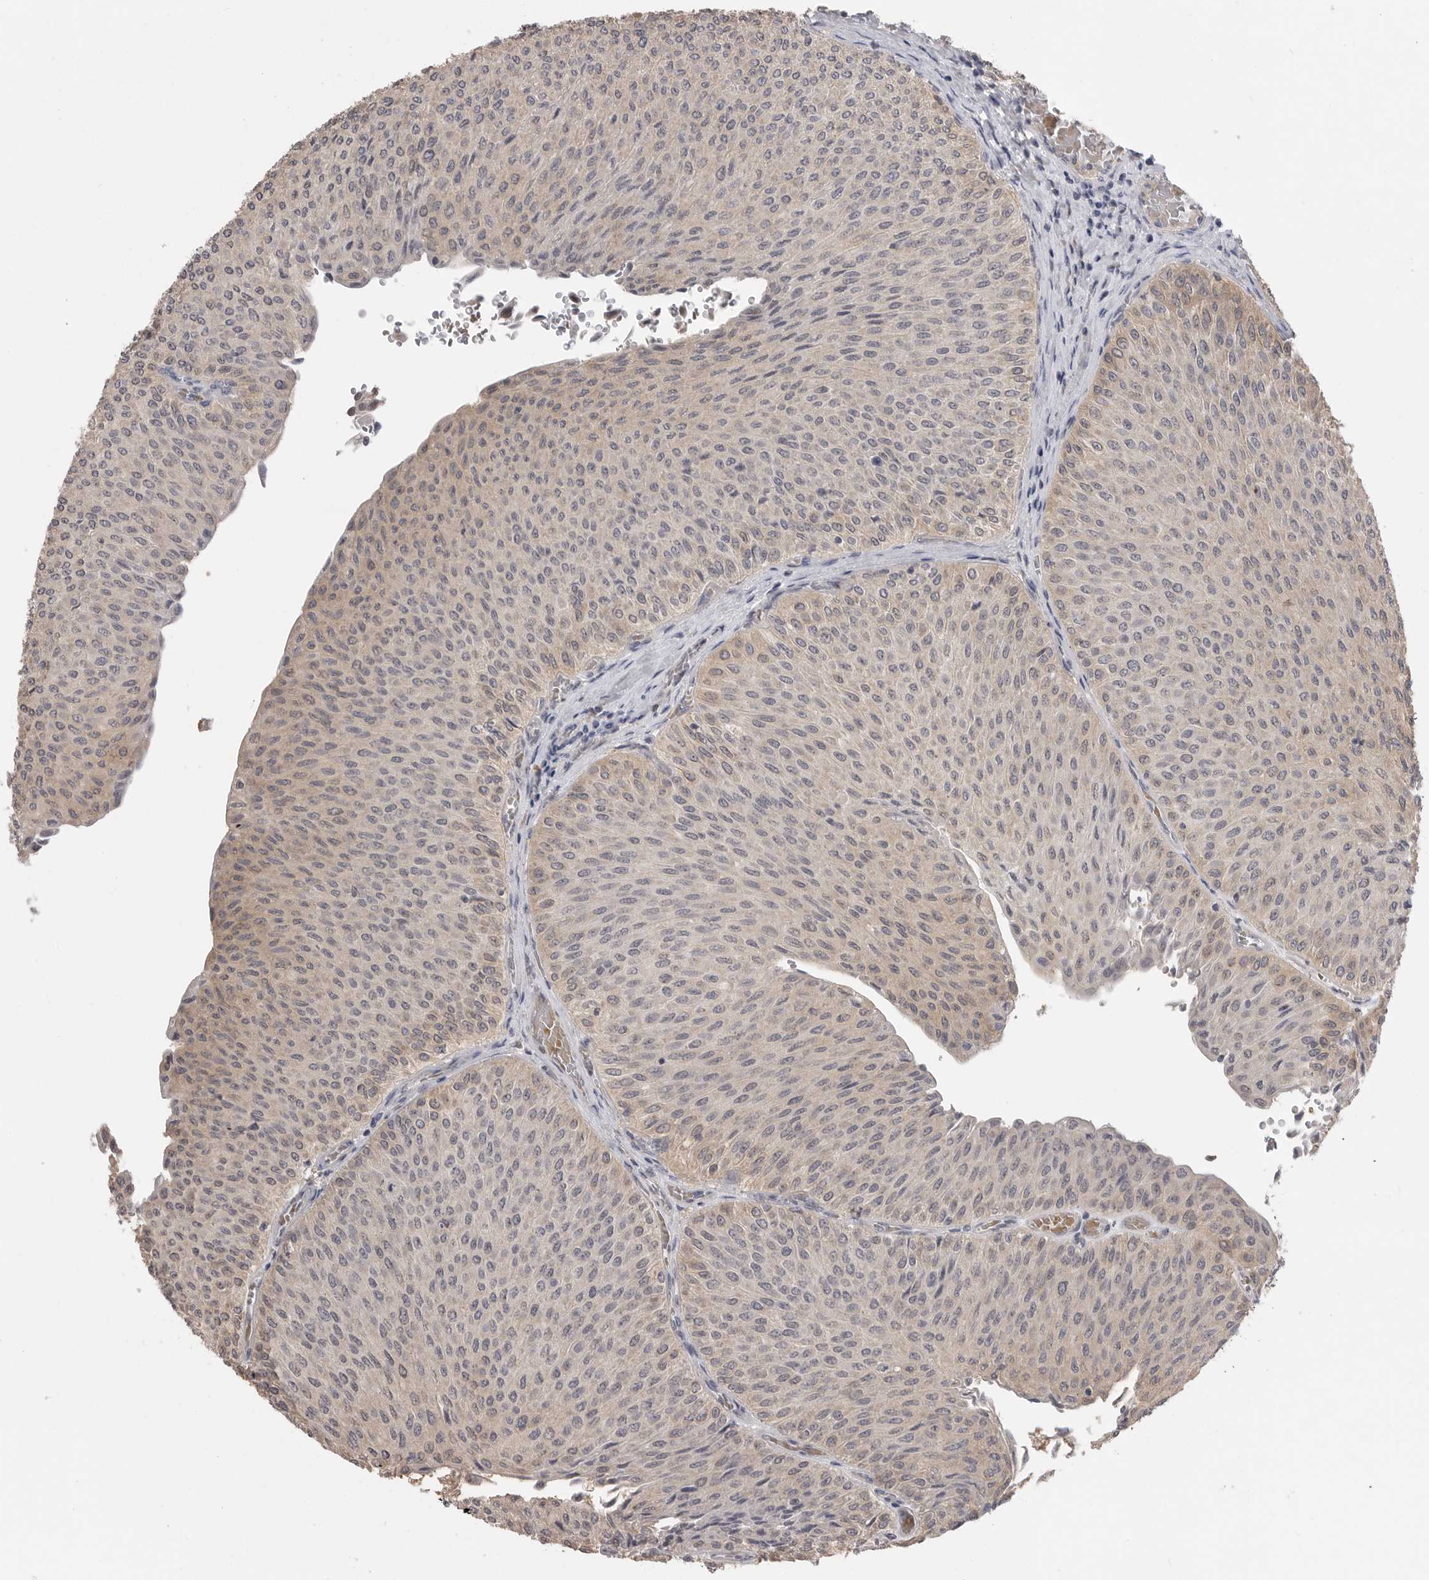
{"staining": {"intensity": "weak", "quantity": "<25%", "location": "cytoplasmic/membranous,nuclear"}, "tissue": "urothelial cancer", "cell_type": "Tumor cells", "image_type": "cancer", "snomed": [{"axis": "morphology", "description": "Urothelial carcinoma, Low grade"}, {"axis": "topography", "description": "Urinary bladder"}], "caption": "IHC of urothelial carcinoma (low-grade) displays no expression in tumor cells.", "gene": "PLEKHF1", "patient": {"sex": "male", "age": 78}}